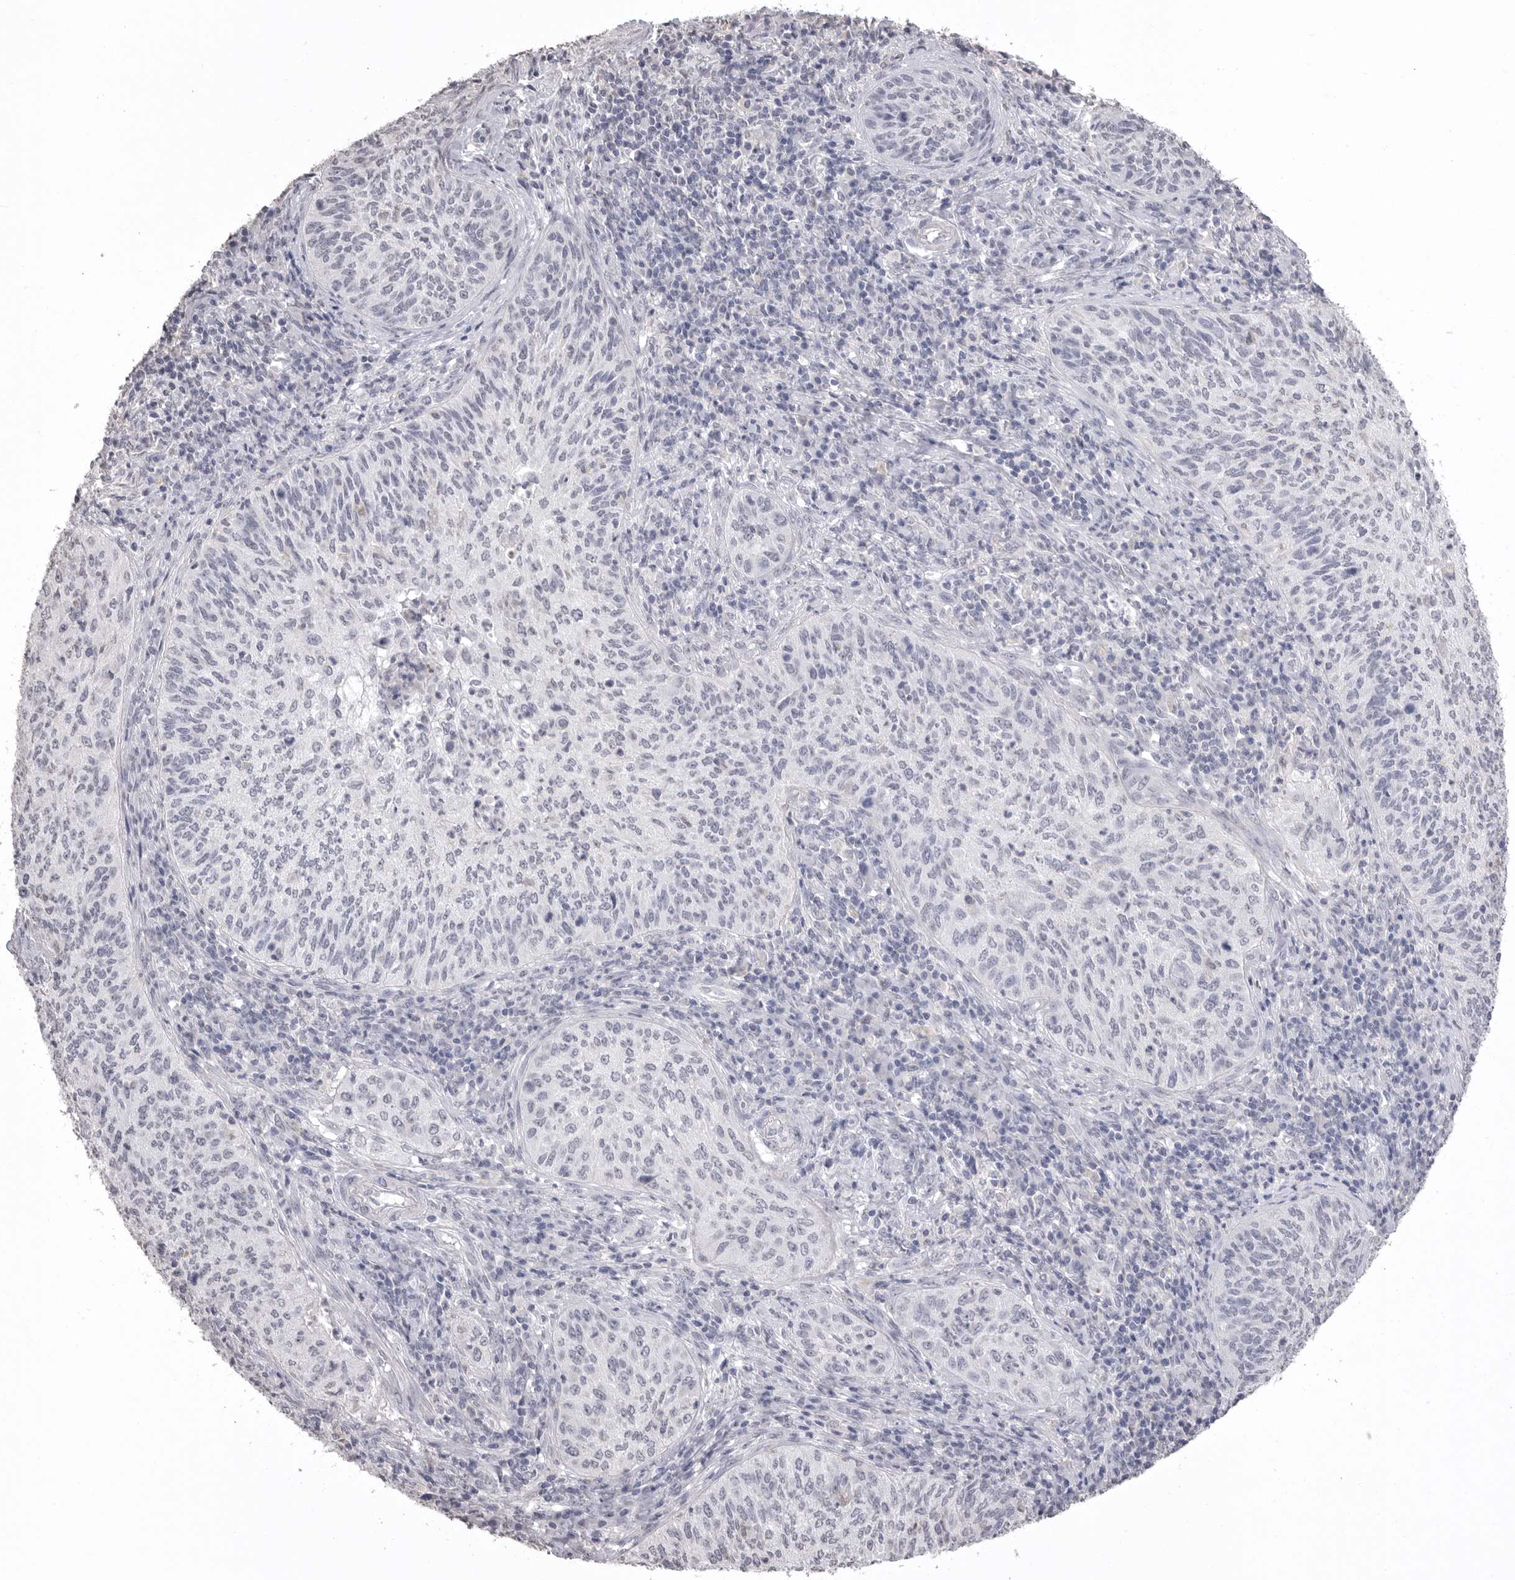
{"staining": {"intensity": "negative", "quantity": "none", "location": "none"}, "tissue": "cervical cancer", "cell_type": "Tumor cells", "image_type": "cancer", "snomed": [{"axis": "morphology", "description": "Squamous cell carcinoma, NOS"}, {"axis": "topography", "description": "Cervix"}], "caption": "There is no significant positivity in tumor cells of cervical cancer.", "gene": "ICAM5", "patient": {"sex": "female", "age": 30}}